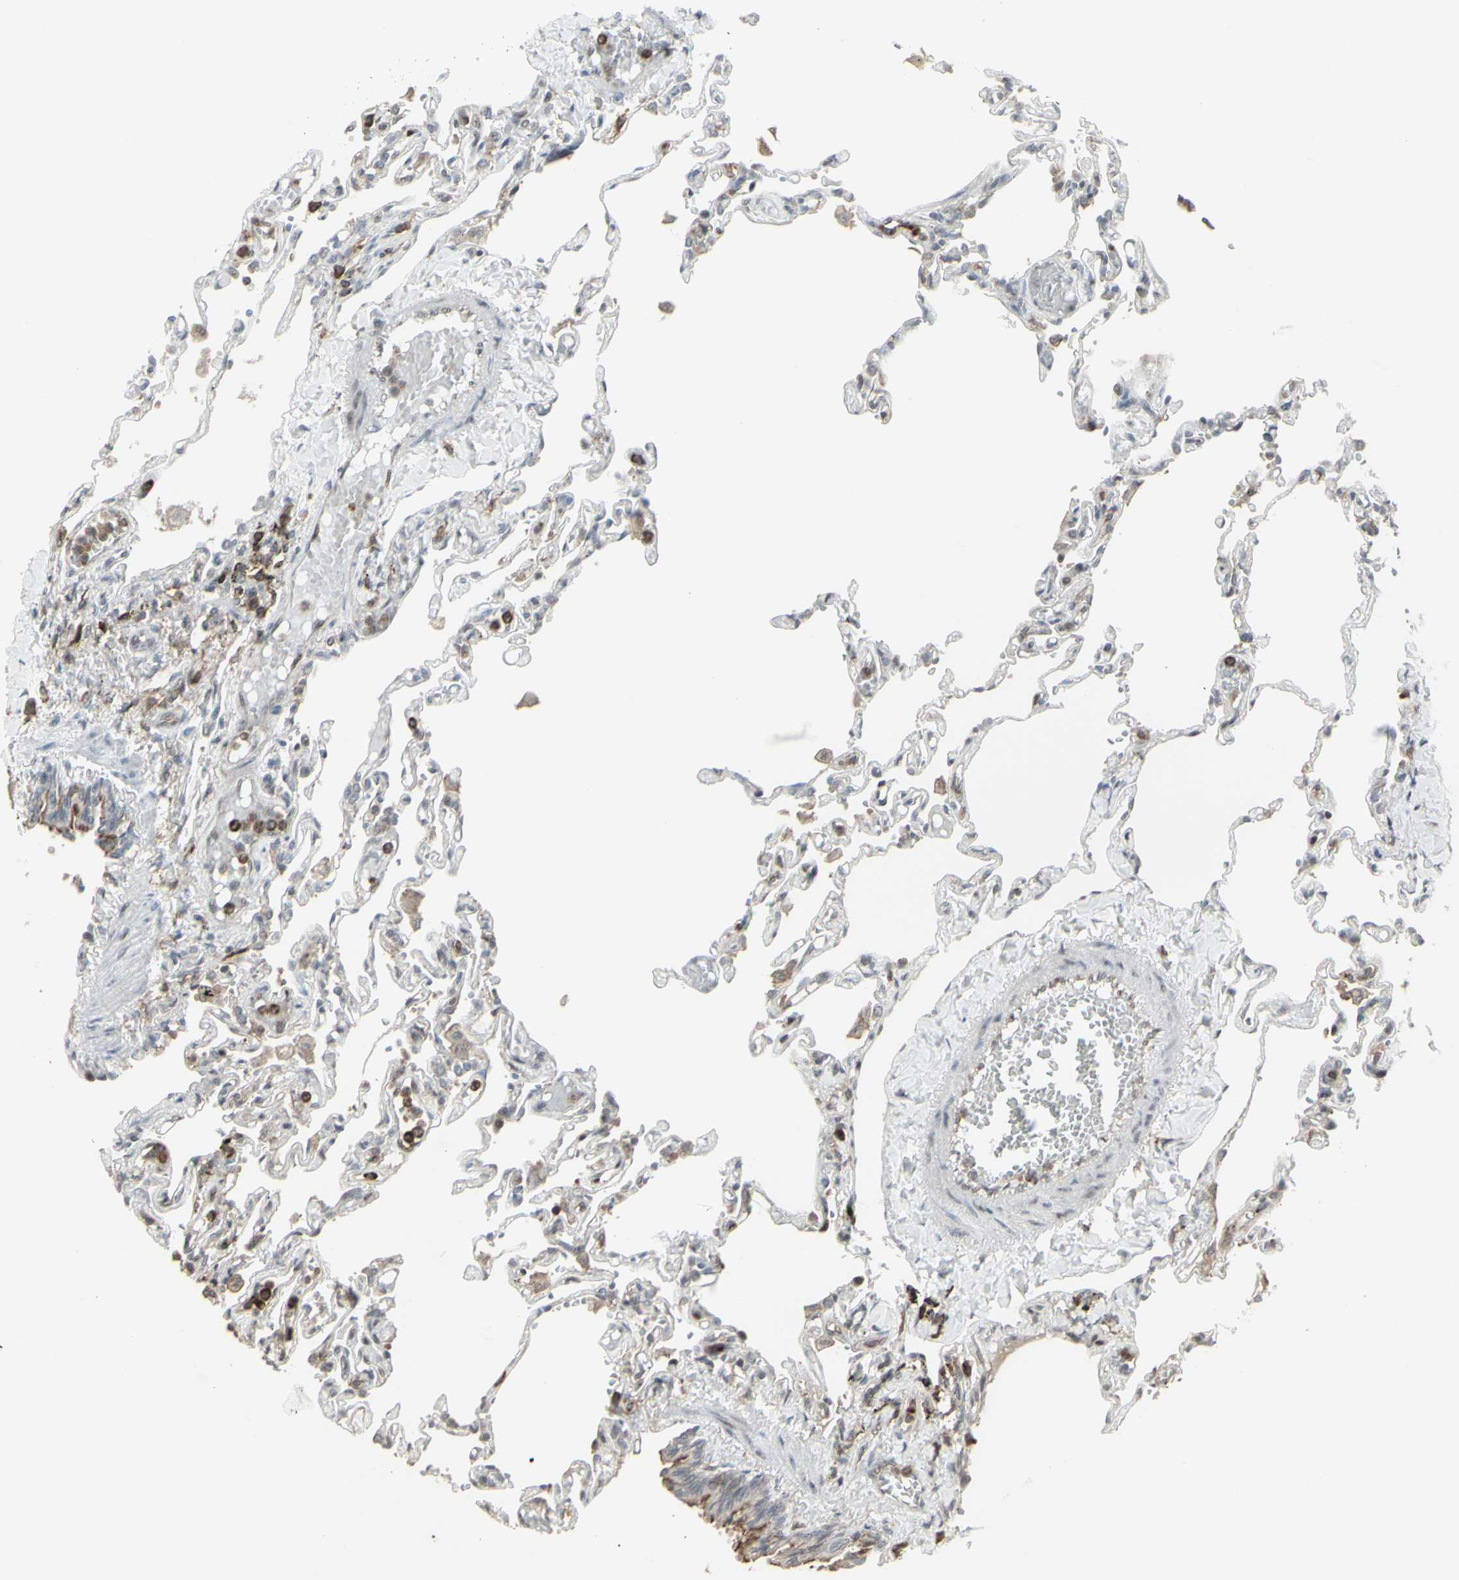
{"staining": {"intensity": "weak", "quantity": "<25%", "location": "cytoplasmic/membranous"}, "tissue": "lung", "cell_type": "Alveolar cells", "image_type": "normal", "snomed": [{"axis": "morphology", "description": "Normal tissue, NOS"}, {"axis": "topography", "description": "Lung"}], "caption": "High power microscopy micrograph of an IHC photomicrograph of benign lung, revealing no significant positivity in alveolar cells. (Brightfield microscopy of DAB immunohistochemistry (IHC) at high magnification).", "gene": "CD33", "patient": {"sex": "male", "age": 21}}